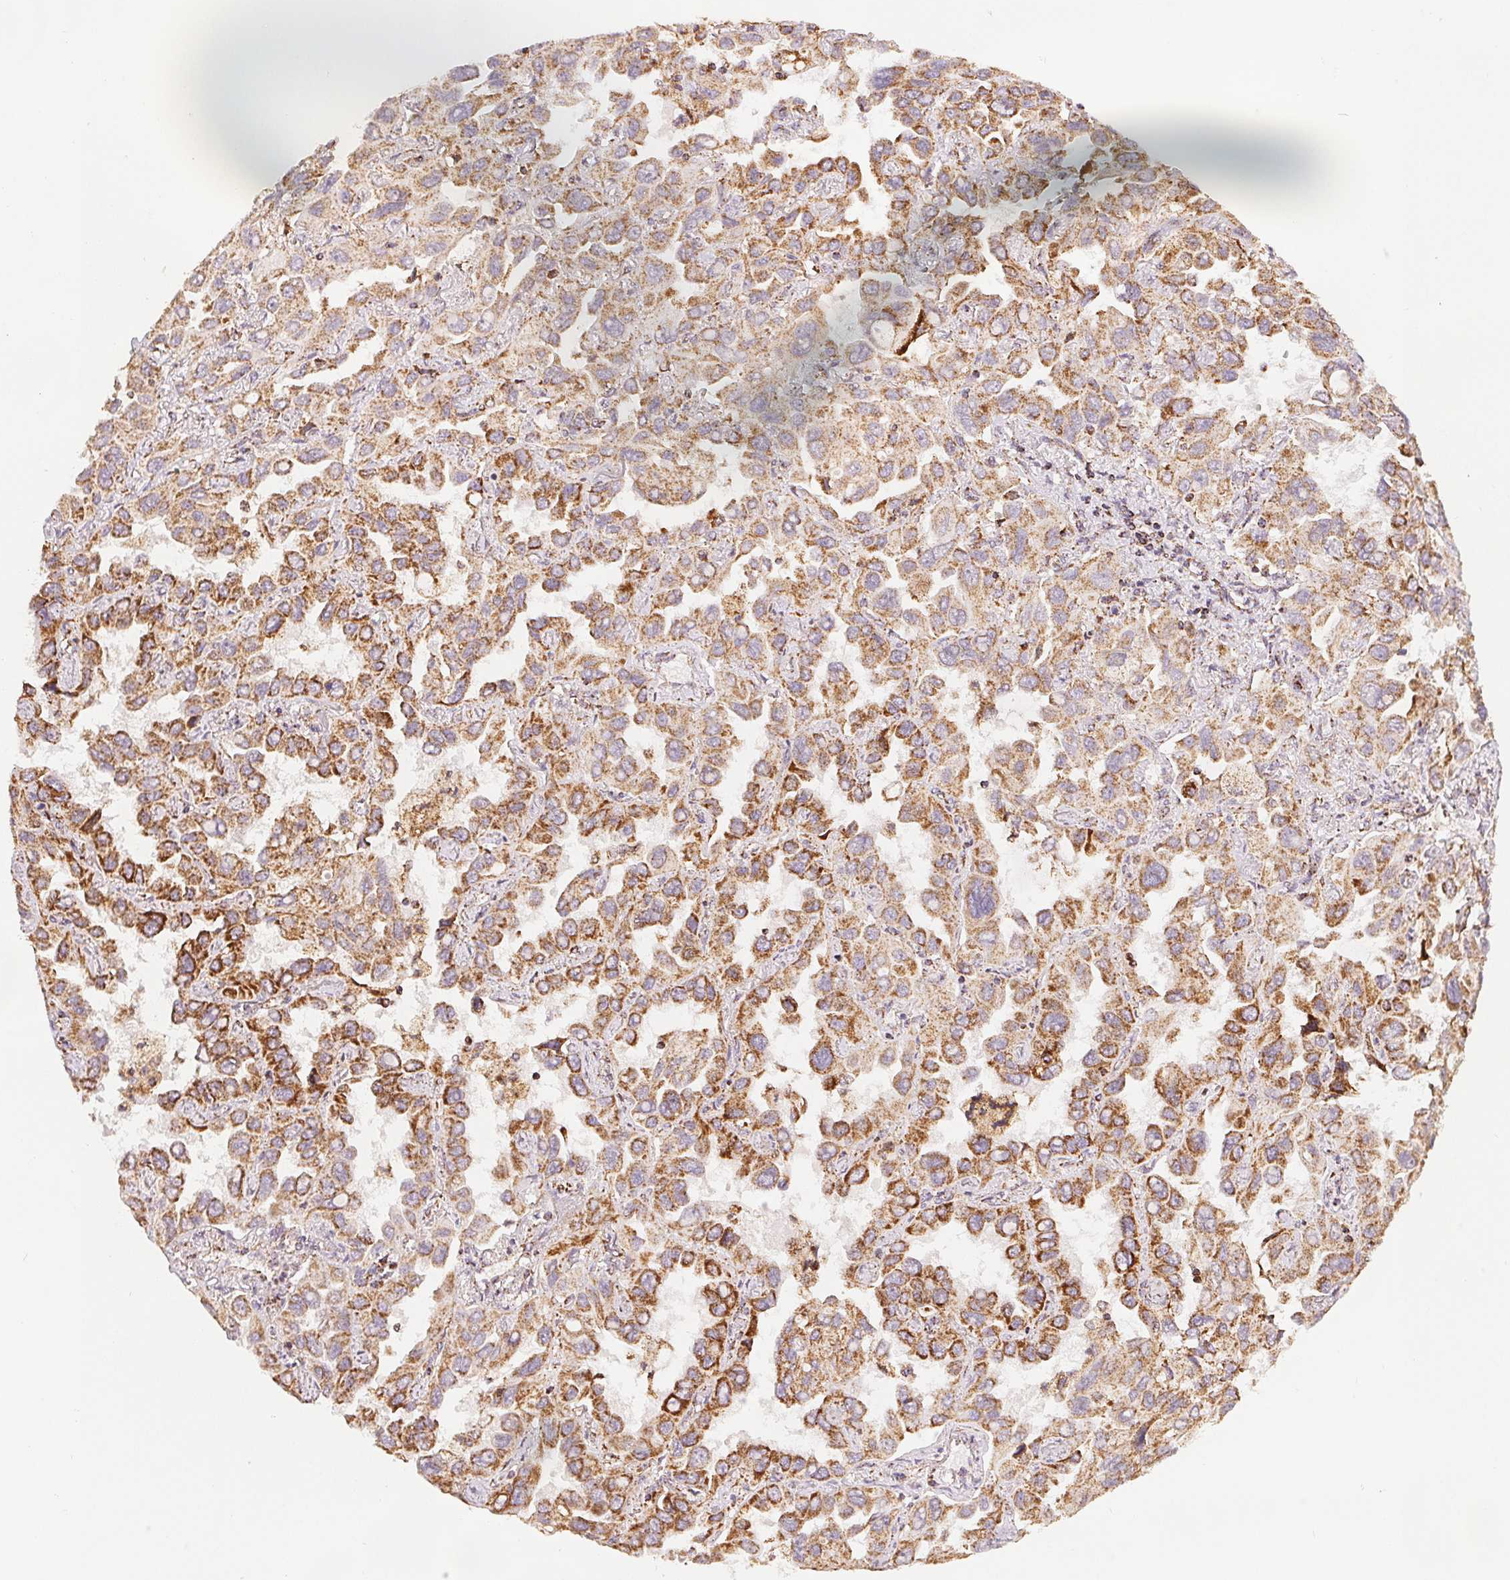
{"staining": {"intensity": "strong", "quantity": ">75%", "location": "cytoplasmic/membranous"}, "tissue": "lung cancer", "cell_type": "Tumor cells", "image_type": "cancer", "snomed": [{"axis": "morphology", "description": "Adenocarcinoma, NOS"}, {"axis": "topography", "description": "Lung"}], "caption": "This image exhibits immunohistochemistry (IHC) staining of human adenocarcinoma (lung), with high strong cytoplasmic/membranous expression in about >75% of tumor cells.", "gene": "SDHB", "patient": {"sex": "male", "age": 64}}